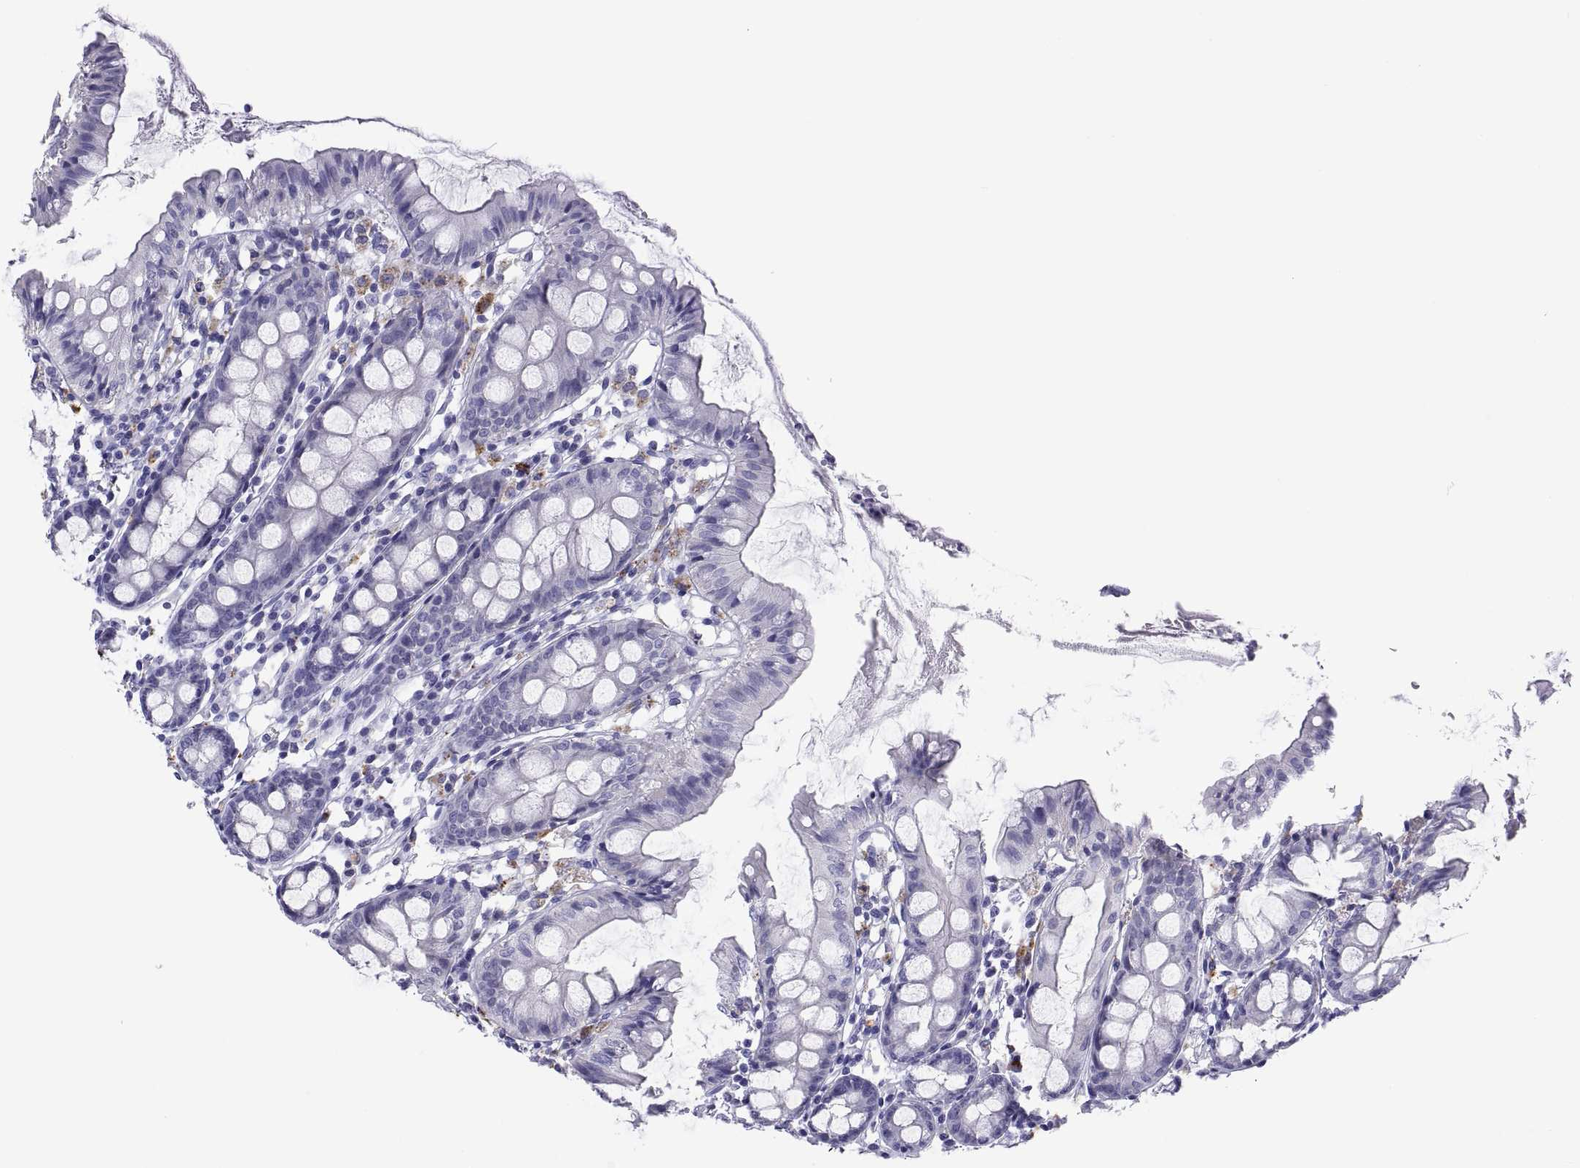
{"staining": {"intensity": "negative", "quantity": "none", "location": "none"}, "tissue": "colon", "cell_type": "Endothelial cells", "image_type": "normal", "snomed": [{"axis": "morphology", "description": "Normal tissue, NOS"}, {"axis": "topography", "description": "Colon"}], "caption": "A histopathology image of human colon is negative for staining in endothelial cells. (Immunohistochemistry (ihc), brightfield microscopy, high magnification).", "gene": "QRICH2", "patient": {"sex": "female", "age": 84}}